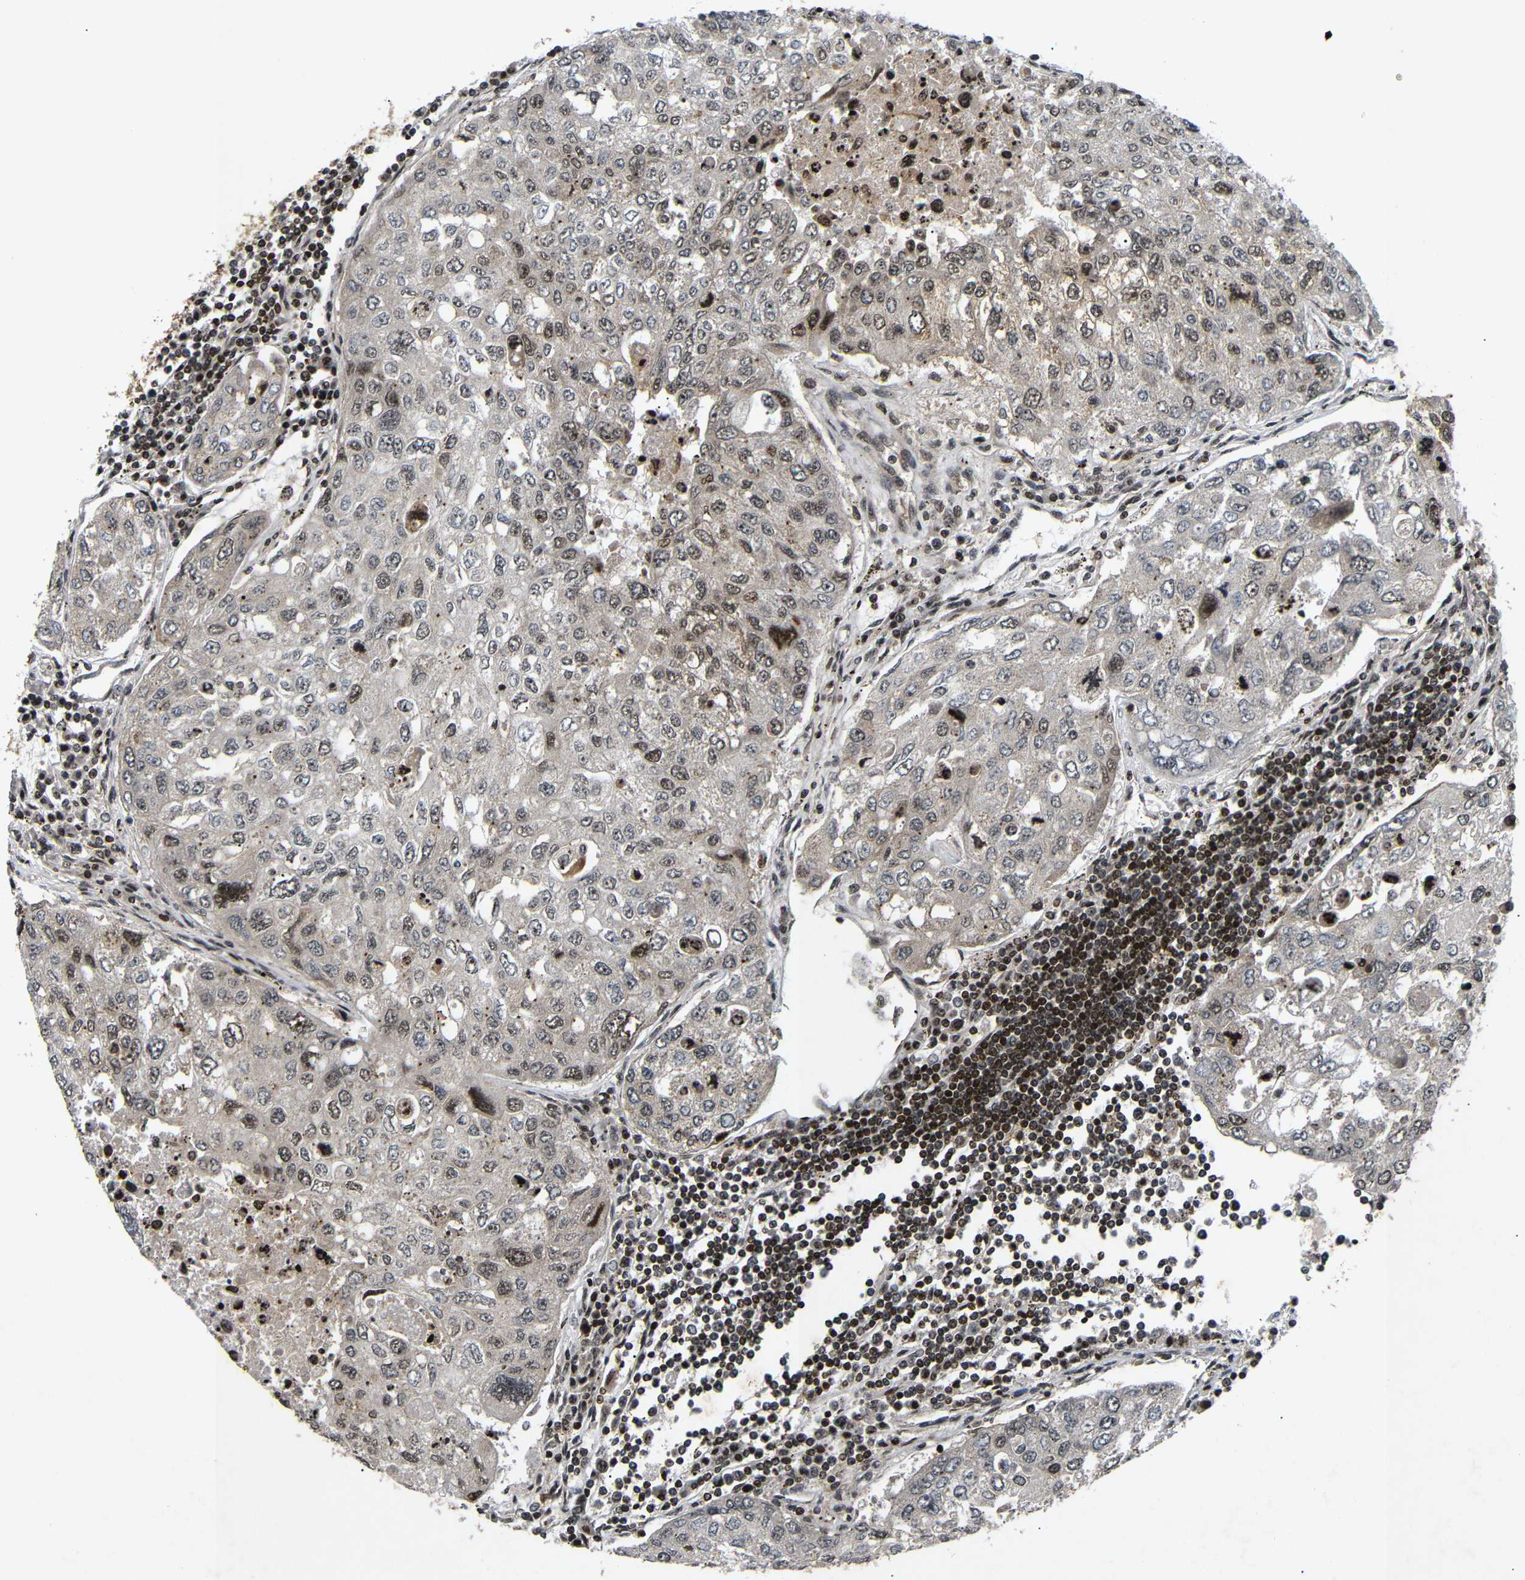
{"staining": {"intensity": "moderate", "quantity": "<25%", "location": "nuclear"}, "tissue": "urothelial cancer", "cell_type": "Tumor cells", "image_type": "cancer", "snomed": [{"axis": "morphology", "description": "Urothelial carcinoma, High grade"}, {"axis": "topography", "description": "Lymph node"}, {"axis": "topography", "description": "Urinary bladder"}], "caption": "Human high-grade urothelial carcinoma stained with a brown dye reveals moderate nuclear positive expression in approximately <25% of tumor cells.", "gene": "KIF23", "patient": {"sex": "male", "age": 51}}